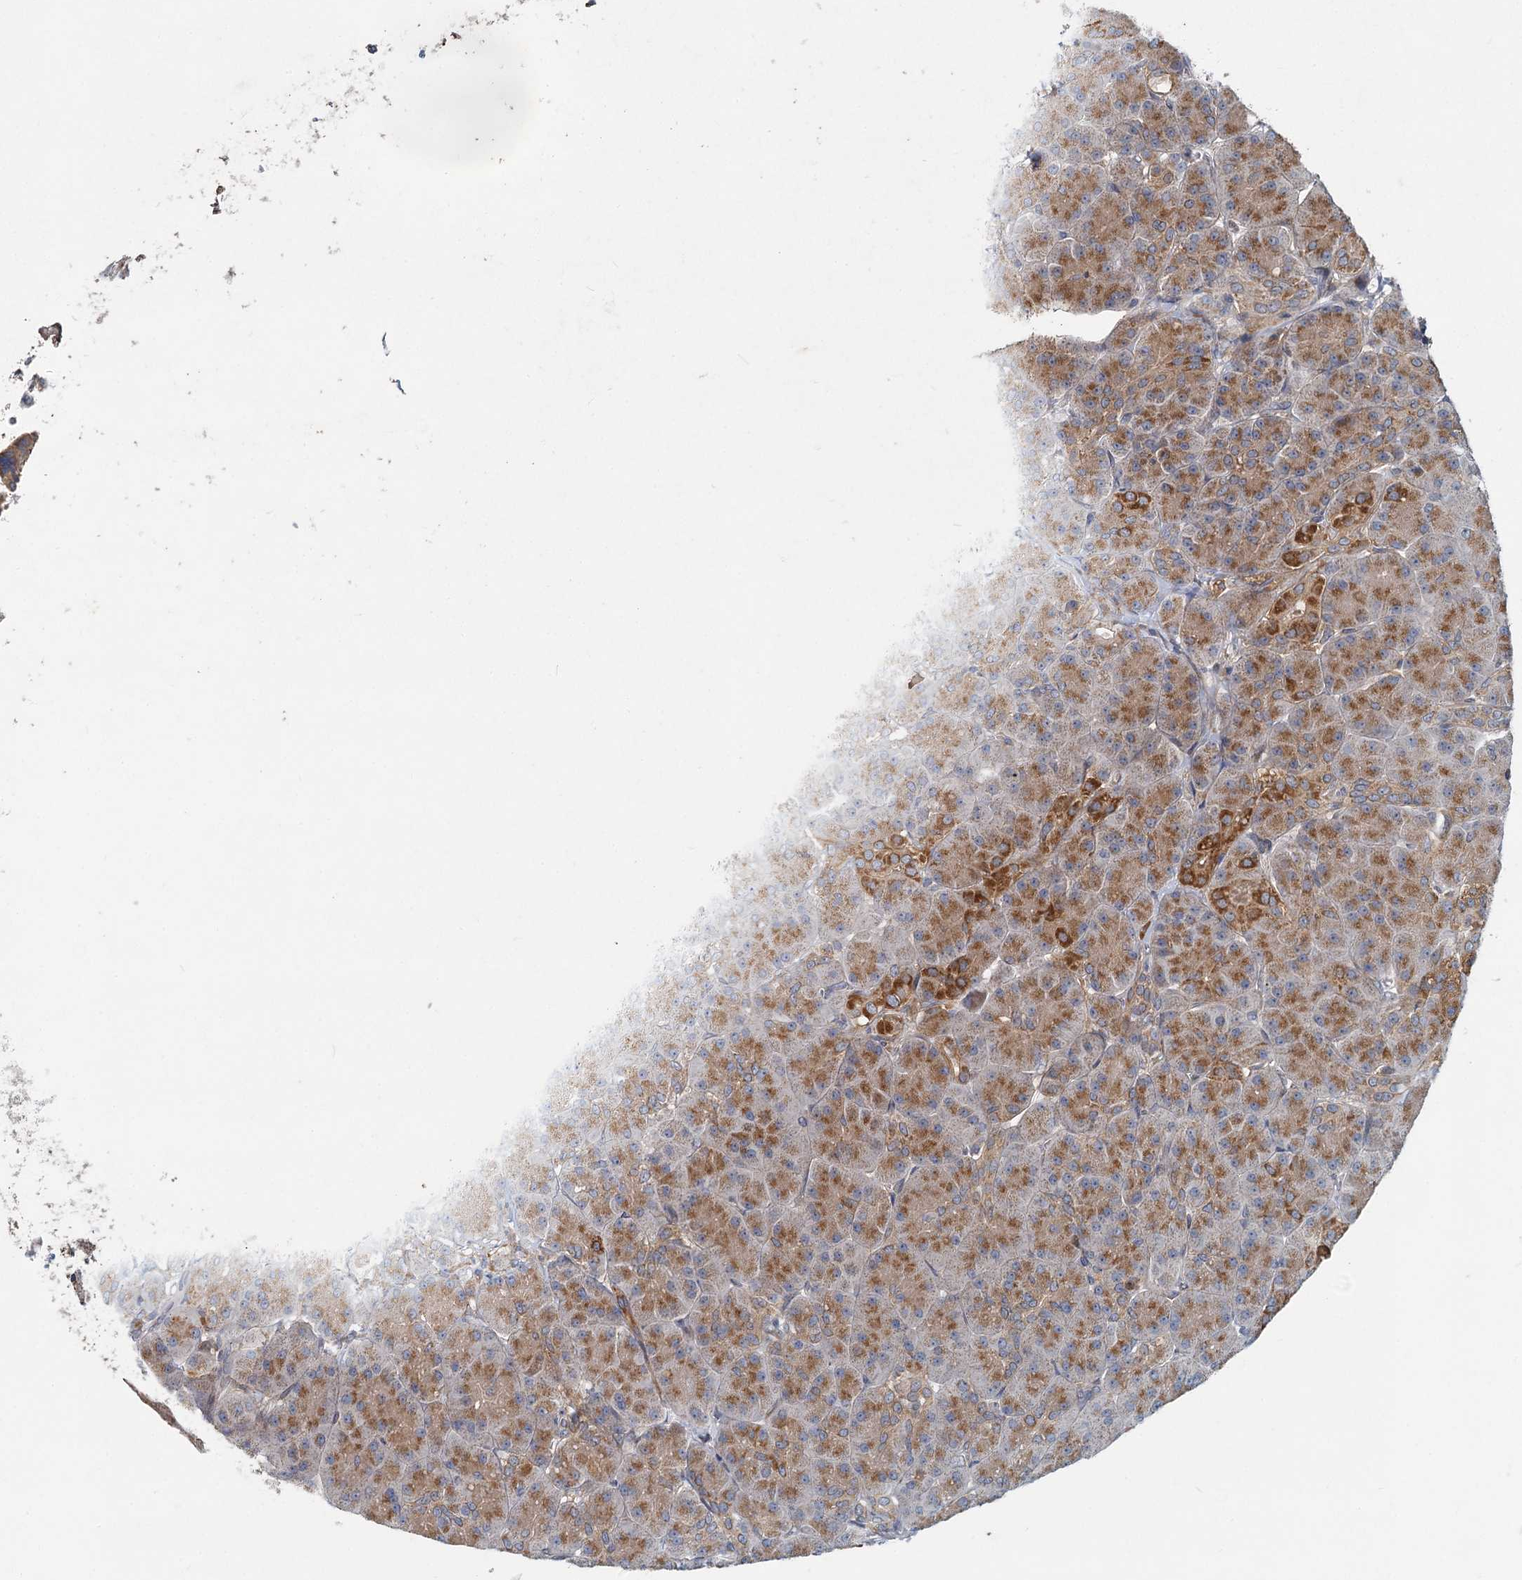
{"staining": {"intensity": "strong", "quantity": ">75%", "location": "cytoplasmic/membranous"}, "tissue": "pancreas", "cell_type": "Exocrine glandular cells", "image_type": "normal", "snomed": [{"axis": "morphology", "description": "Normal tissue, NOS"}, {"axis": "topography", "description": "Pancreas"}], "caption": "Immunohistochemical staining of normal human pancreas exhibits high levels of strong cytoplasmic/membranous expression in about >75% of exocrine glandular cells. (DAB (3,3'-diaminobenzidine) = brown stain, brightfield microscopy at high magnification).", "gene": "ADCY2", "patient": {"sex": "male", "age": 63}}